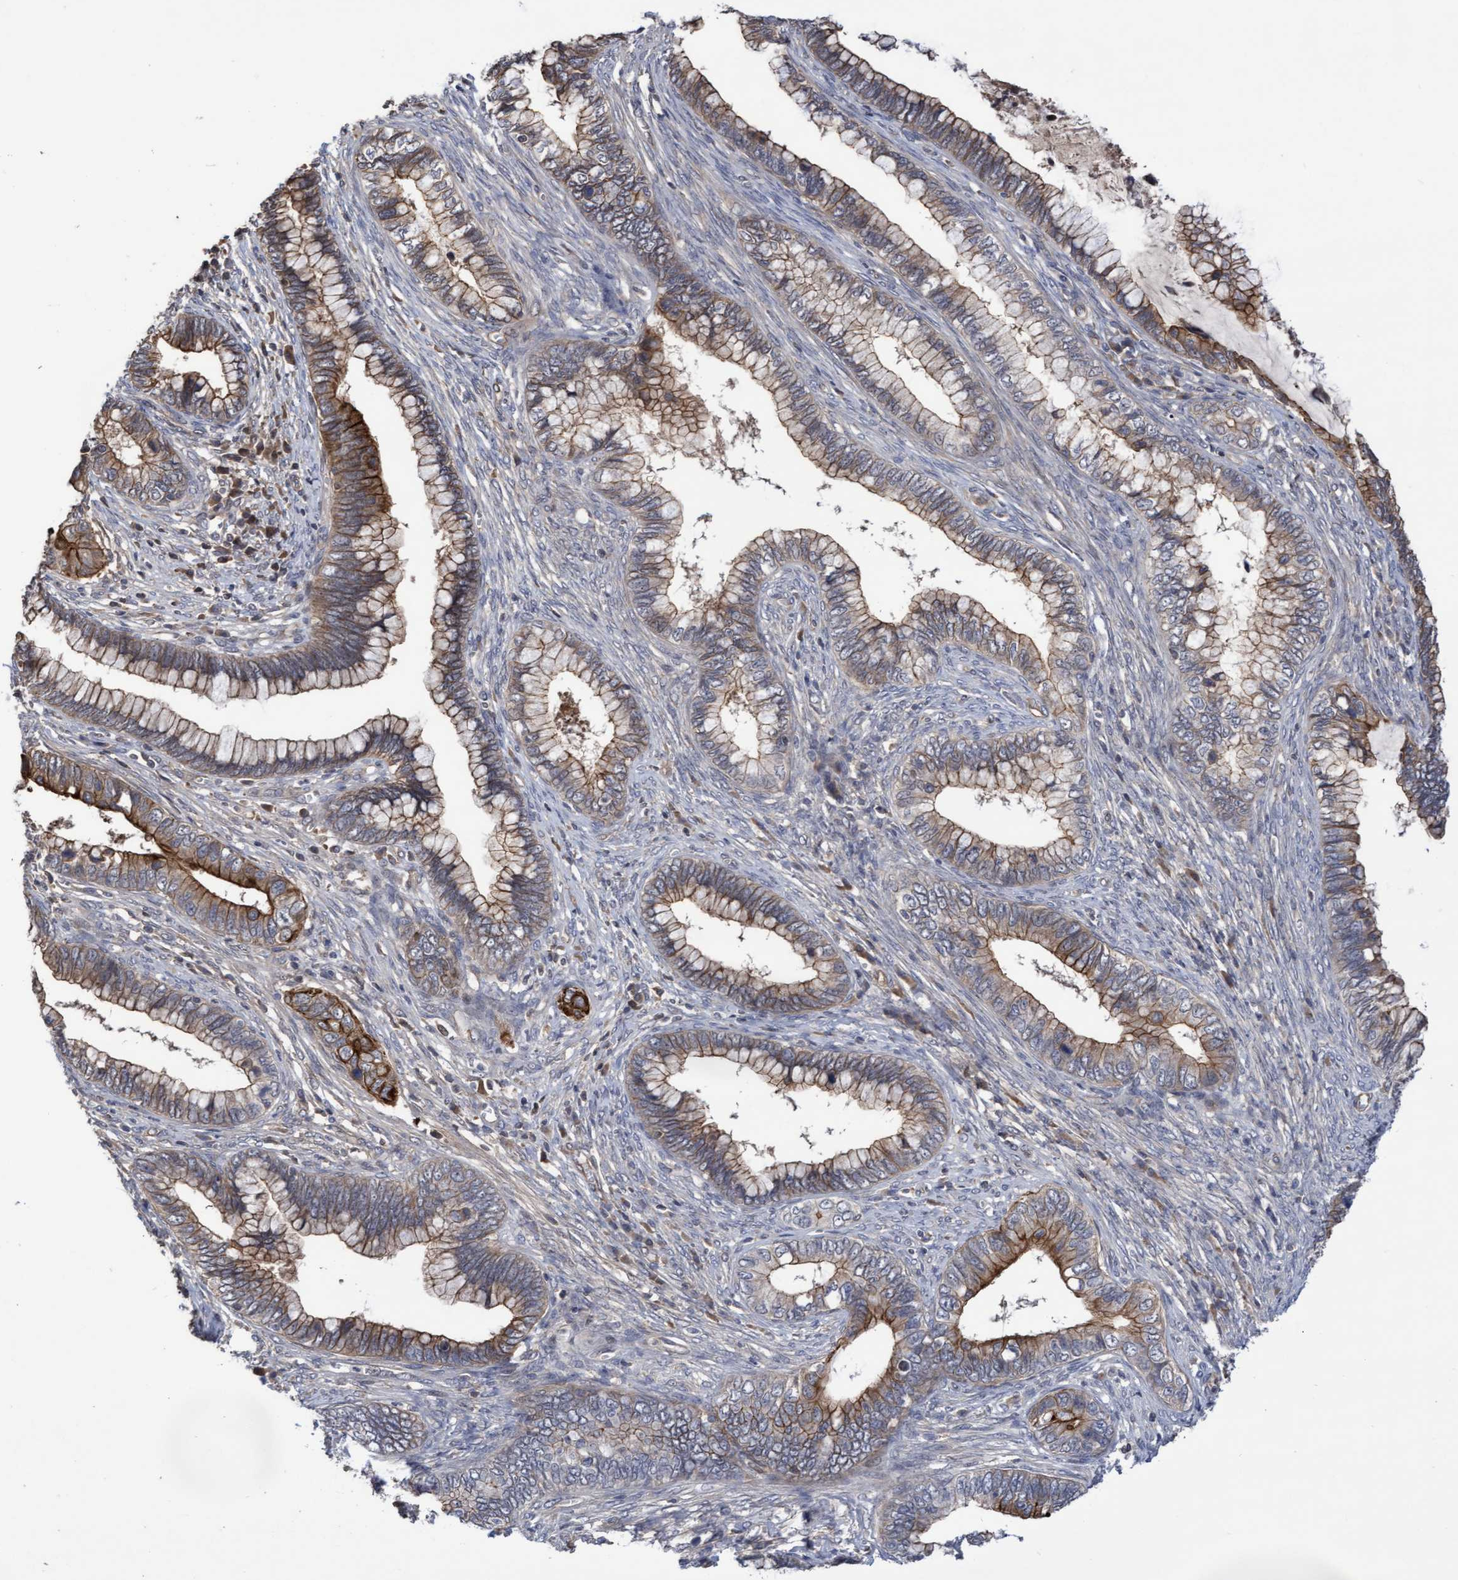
{"staining": {"intensity": "moderate", "quantity": "<25%", "location": "cytoplasmic/membranous"}, "tissue": "cervical cancer", "cell_type": "Tumor cells", "image_type": "cancer", "snomed": [{"axis": "morphology", "description": "Adenocarcinoma, NOS"}, {"axis": "topography", "description": "Cervix"}], "caption": "Cervical adenocarcinoma stained for a protein (brown) reveals moderate cytoplasmic/membranous positive expression in approximately <25% of tumor cells.", "gene": "COBL", "patient": {"sex": "female", "age": 44}}